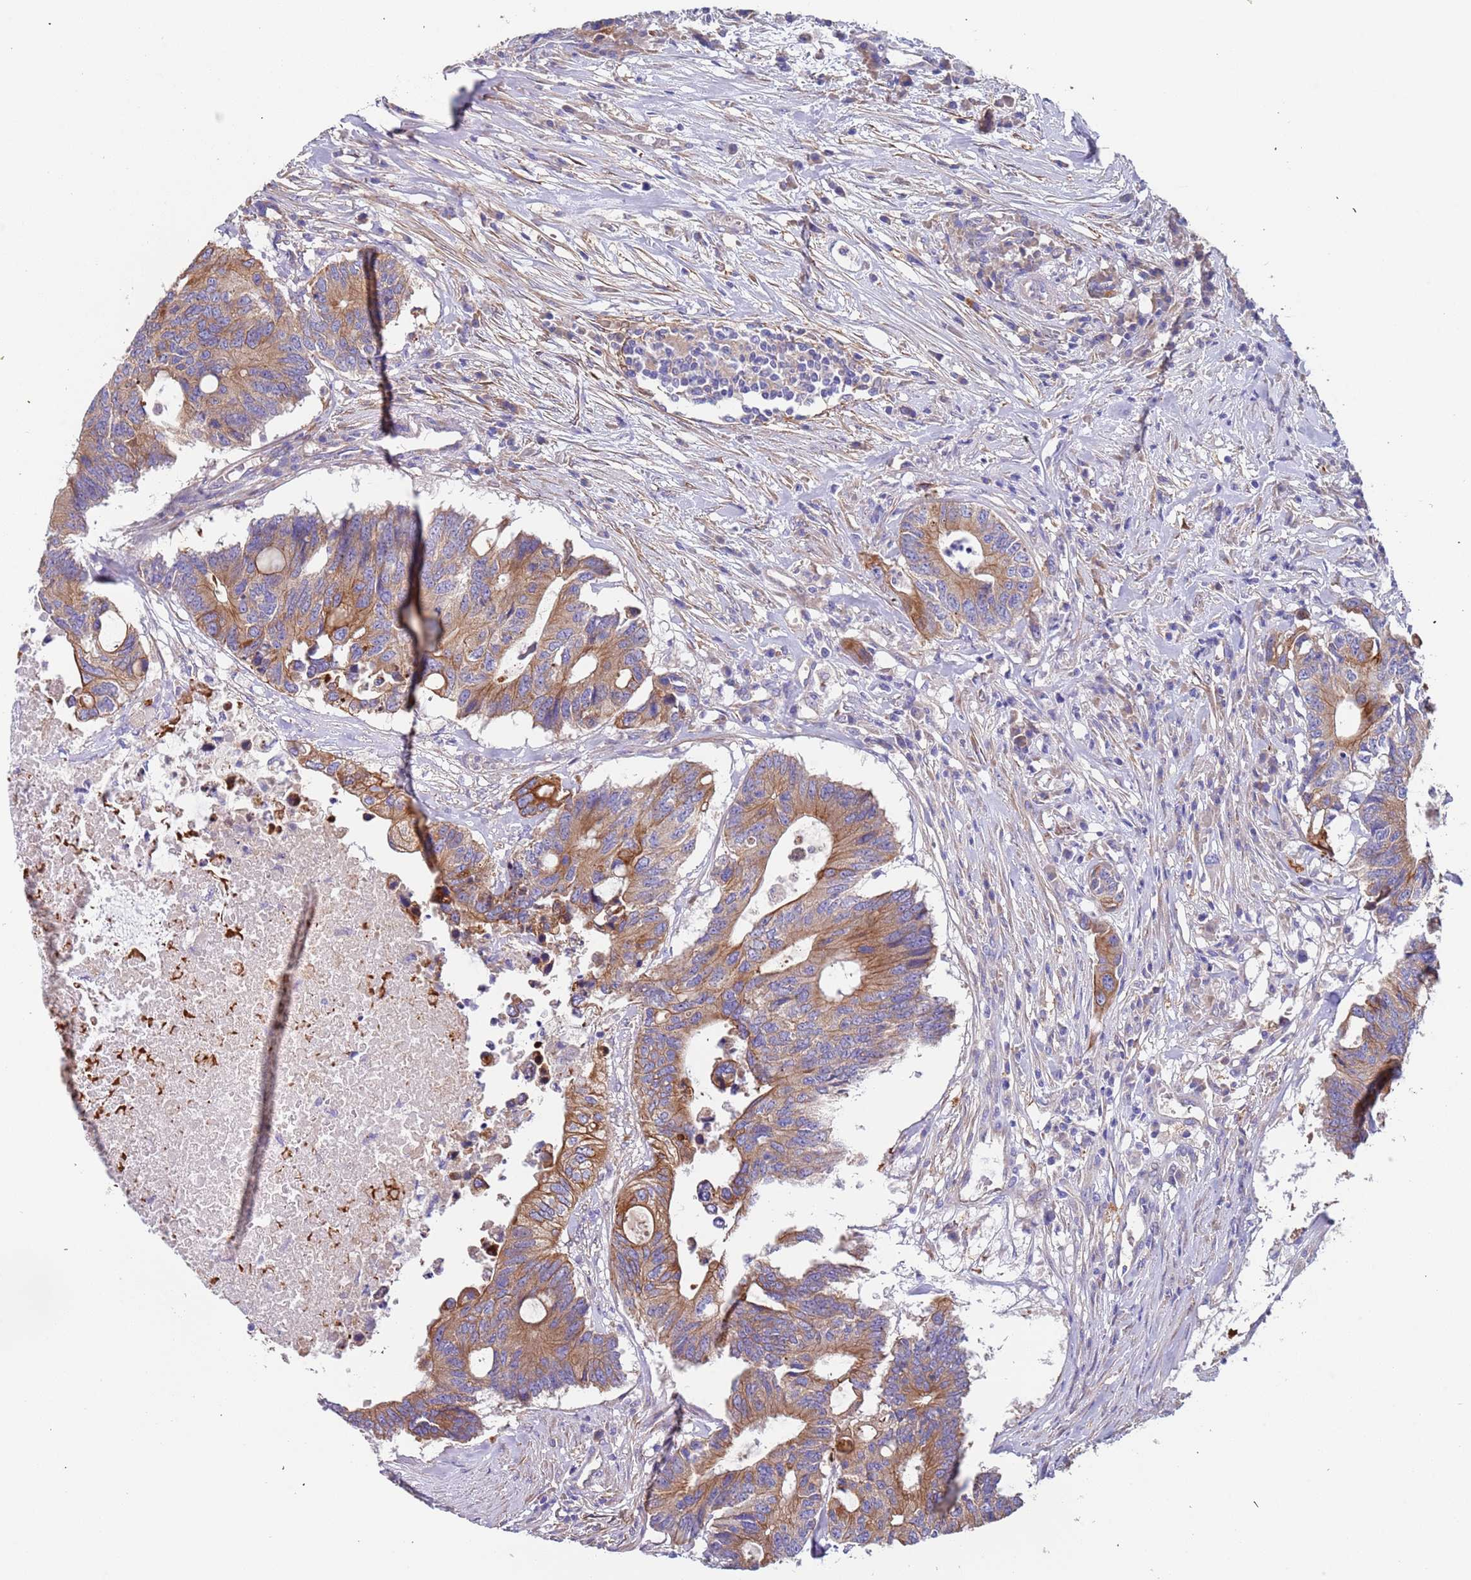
{"staining": {"intensity": "moderate", "quantity": ">75%", "location": "cytoplasmic/membranous"}, "tissue": "colorectal cancer", "cell_type": "Tumor cells", "image_type": "cancer", "snomed": [{"axis": "morphology", "description": "Adenocarcinoma, NOS"}, {"axis": "topography", "description": "Colon"}], "caption": "Colorectal cancer (adenocarcinoma) stained with immunohistochemistry (IHC) reveals moderate cytoplasmic/membranous expression in approximately >75% of tumor cells.", "gene": "LAMB4", "patient": {"sex": "male", "age": 71}}